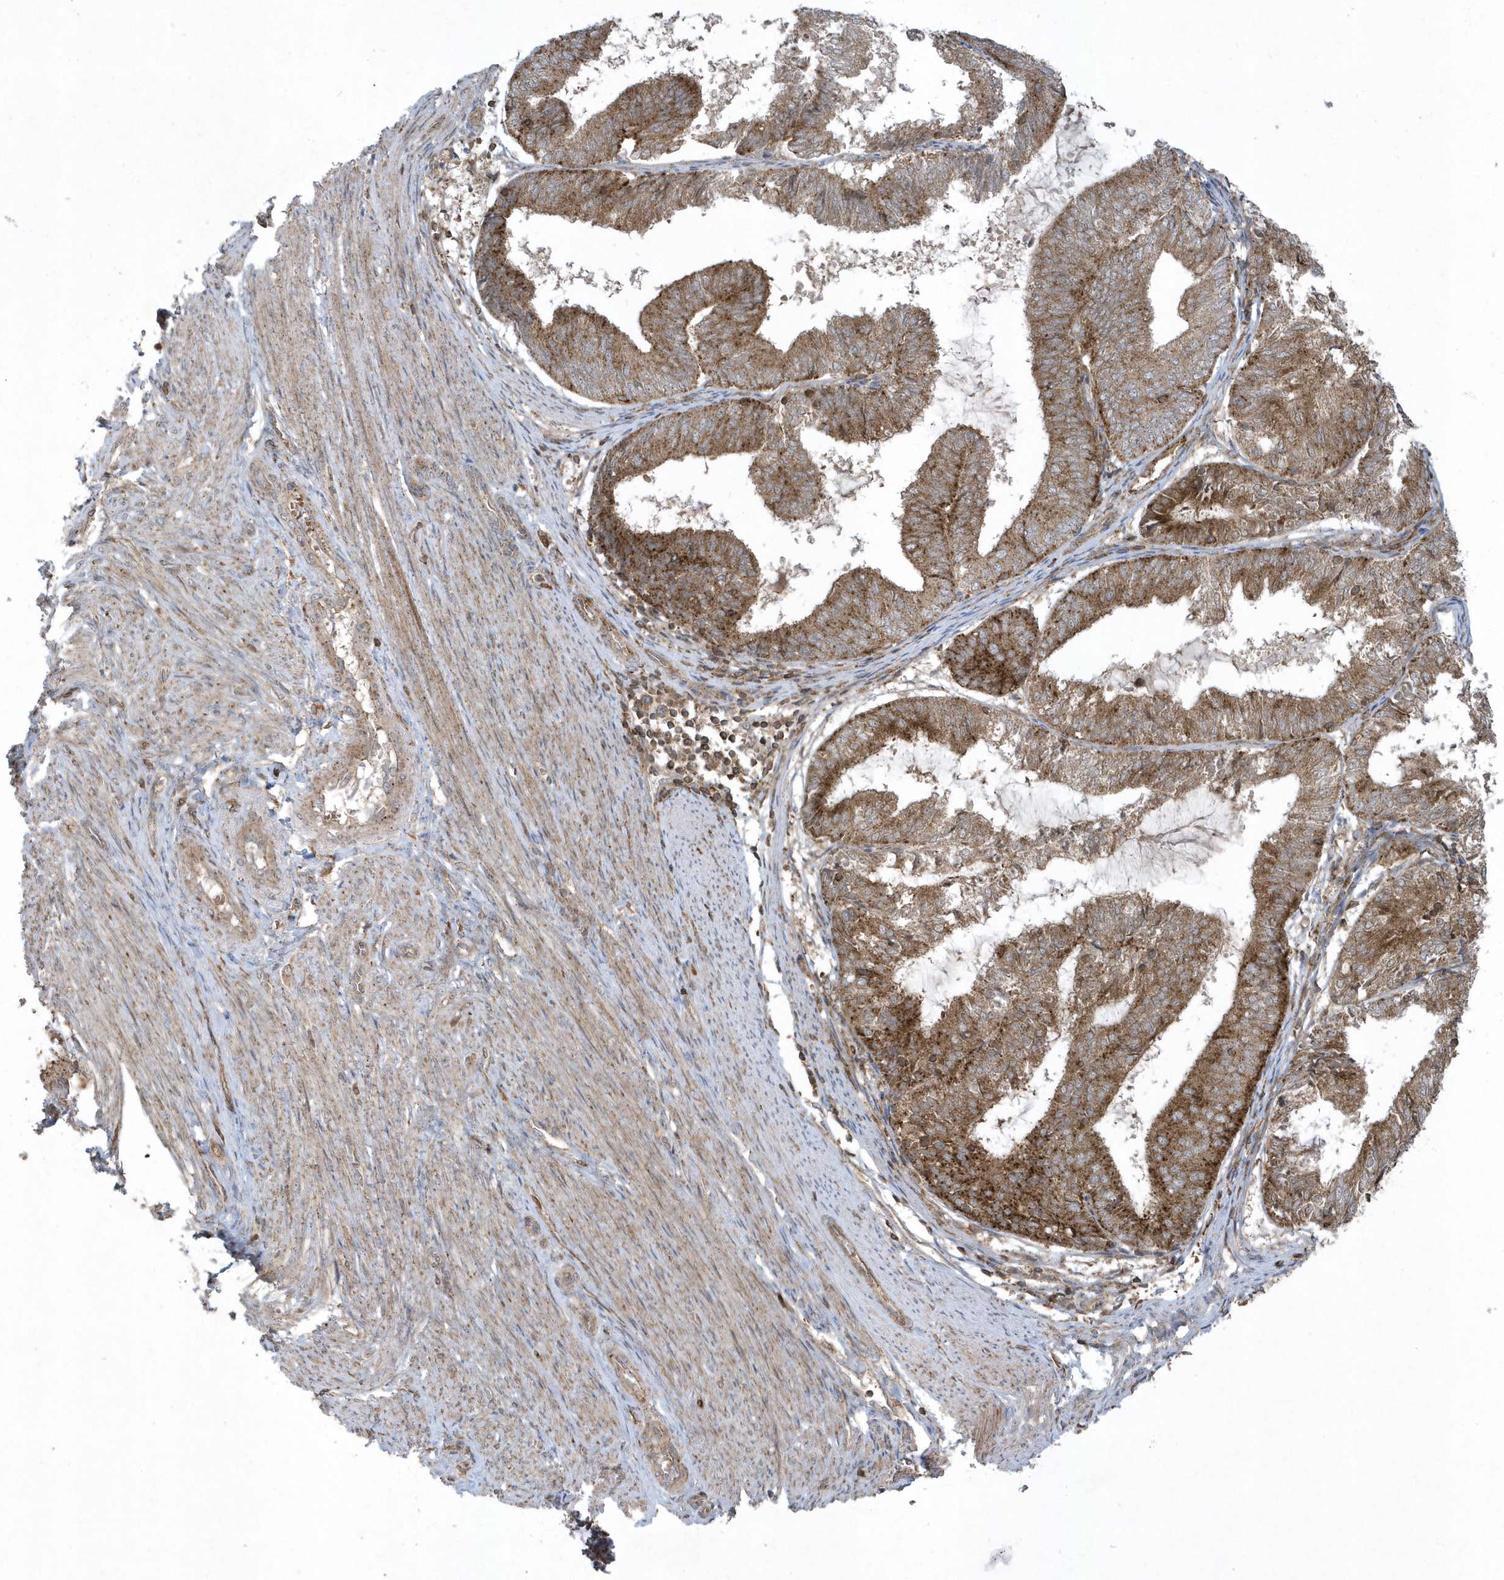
{"staining": {"intensity": "moderate", "quantity": ">75%", "location": "cytoplasmic/membranous"}, "tissue": "endometrial cancer", "cell_type": "Tumor cells", "image_type": "cancer", "snomed": [{"axis": "morphology", "description": "Adenocarcinoma, NOS"}, {"axis": "topography", "description": "Endometrium"}], "caption": "Human endometrial adenocarcinoma stained for a protein (brown) displays moderate cytoplasmic/membranous positive expression in approximately >75% of tumor cells.", "gene": "STAMBP", "patient": {"sex": "female", "age": 81}}